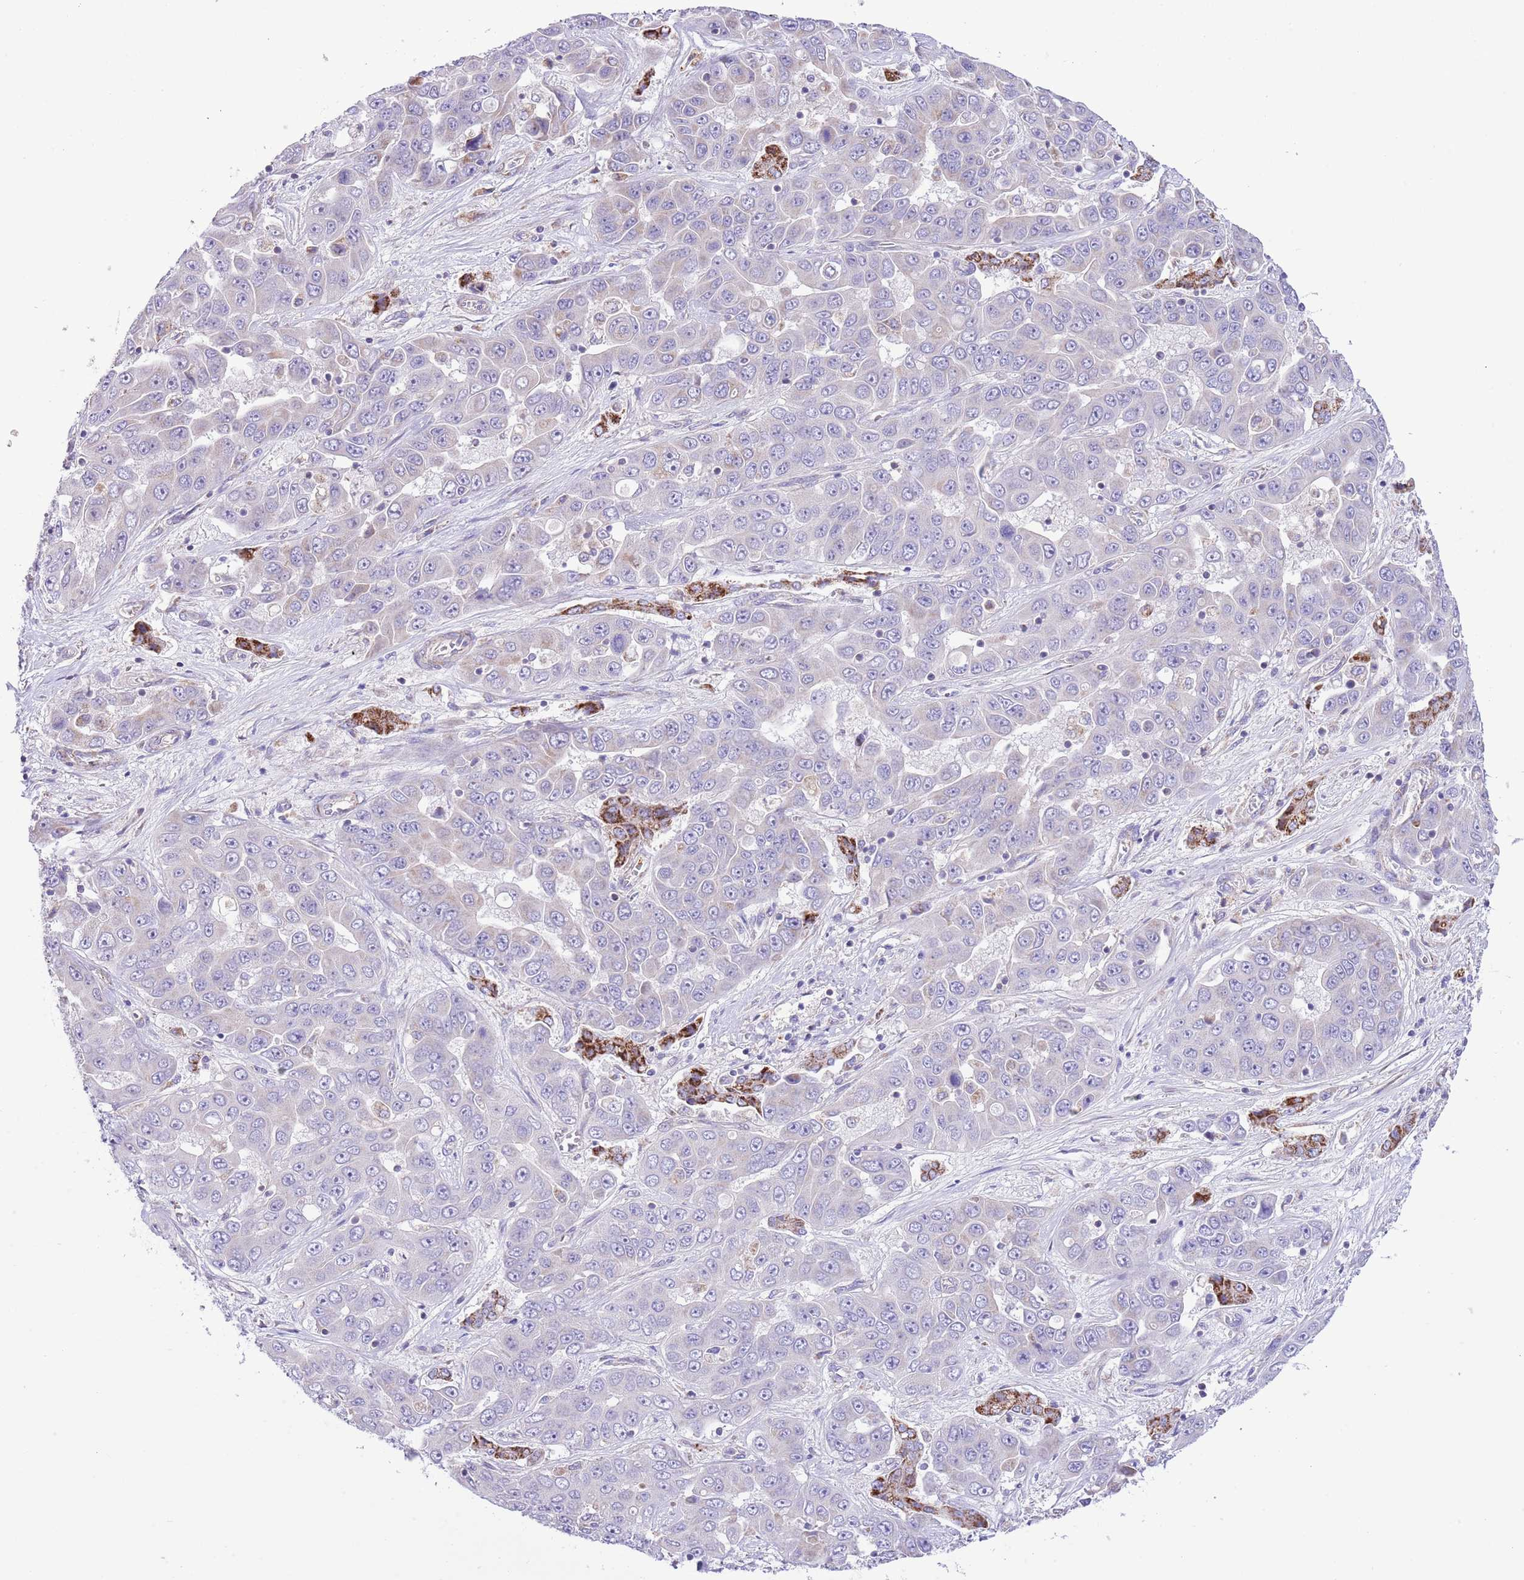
{"staining": {"intensity": "negative", "quantity": "none", "location": "none"}, "tissue": "liver cancer", "cell_type": "Tumor cells", "image_type": "cancer", "snomed": [{"axis": "morphology", "description": "Cholangiocarcinoma"}, {"axis": "topography", "description": "Liver"}], "caption": "Protein analysis of liver cholangiocarcinoma demonstrates no significant staining in tumor cells.", "gene": "SS18L2", "patient": {"sex": "female", "age": 52}}